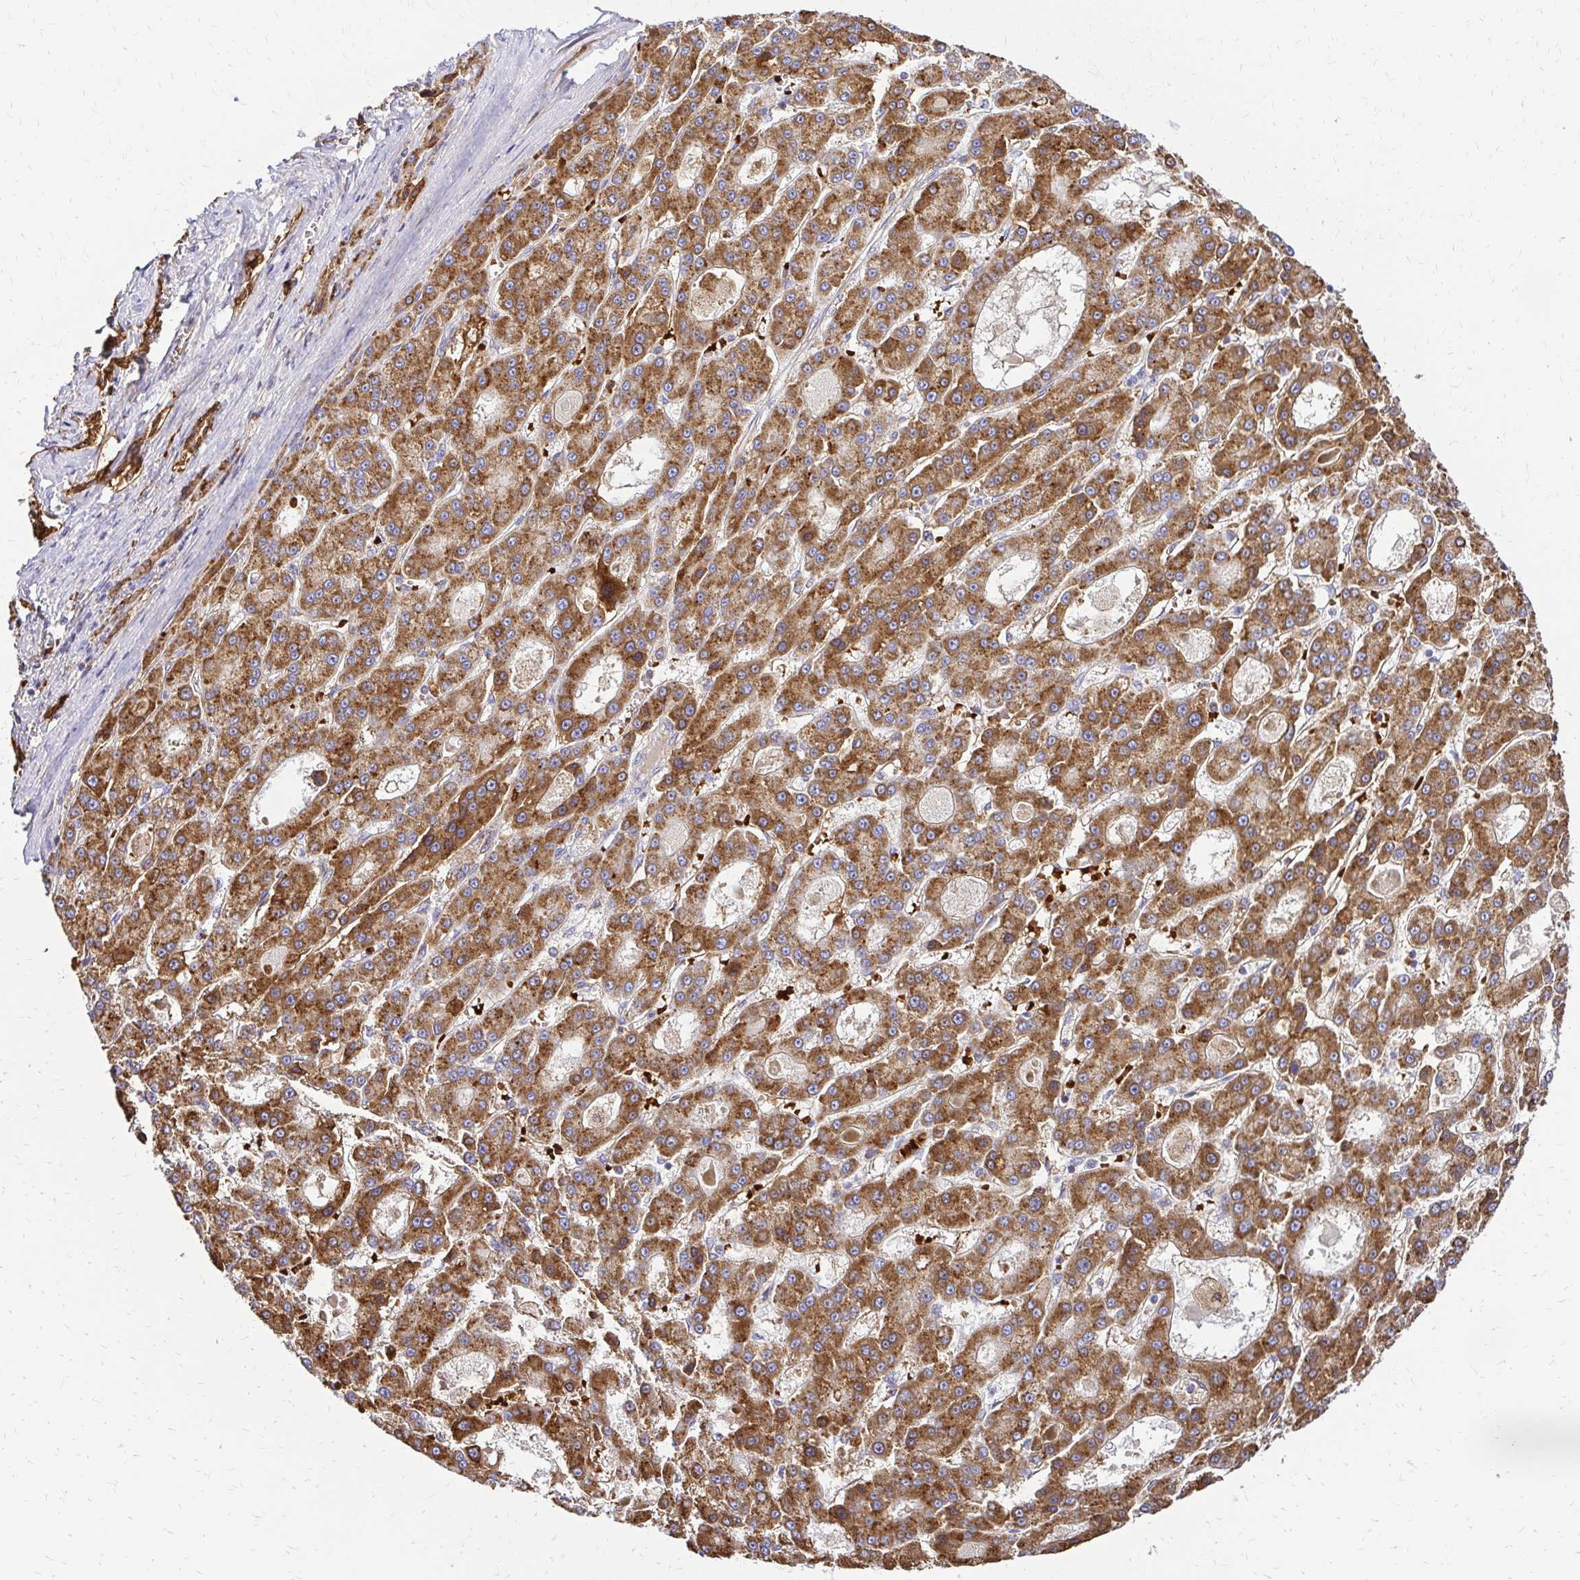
{"staining": {"intensity": "moderate", "quantity": ">75%", "location": "cytoplasmic/membranous"}, "tissue": "liver cancer", "cell_type": "Tumor cells", "image_type": "cancer", "snomed": [{"axis": "morphology", "description": "Carcinoma, Hepatocellular, NOS"}, {"axis": "topography", "description": "Liver"}], "caption": "This histopathology image displays IHC staining of human liver hepatocellular carcinoma, with medium moderate cytoplasmic/membranous staining in about >75% of tumor cells.", "gene": "MRPL13", "patient": {"sex": "male", "age": 70}}